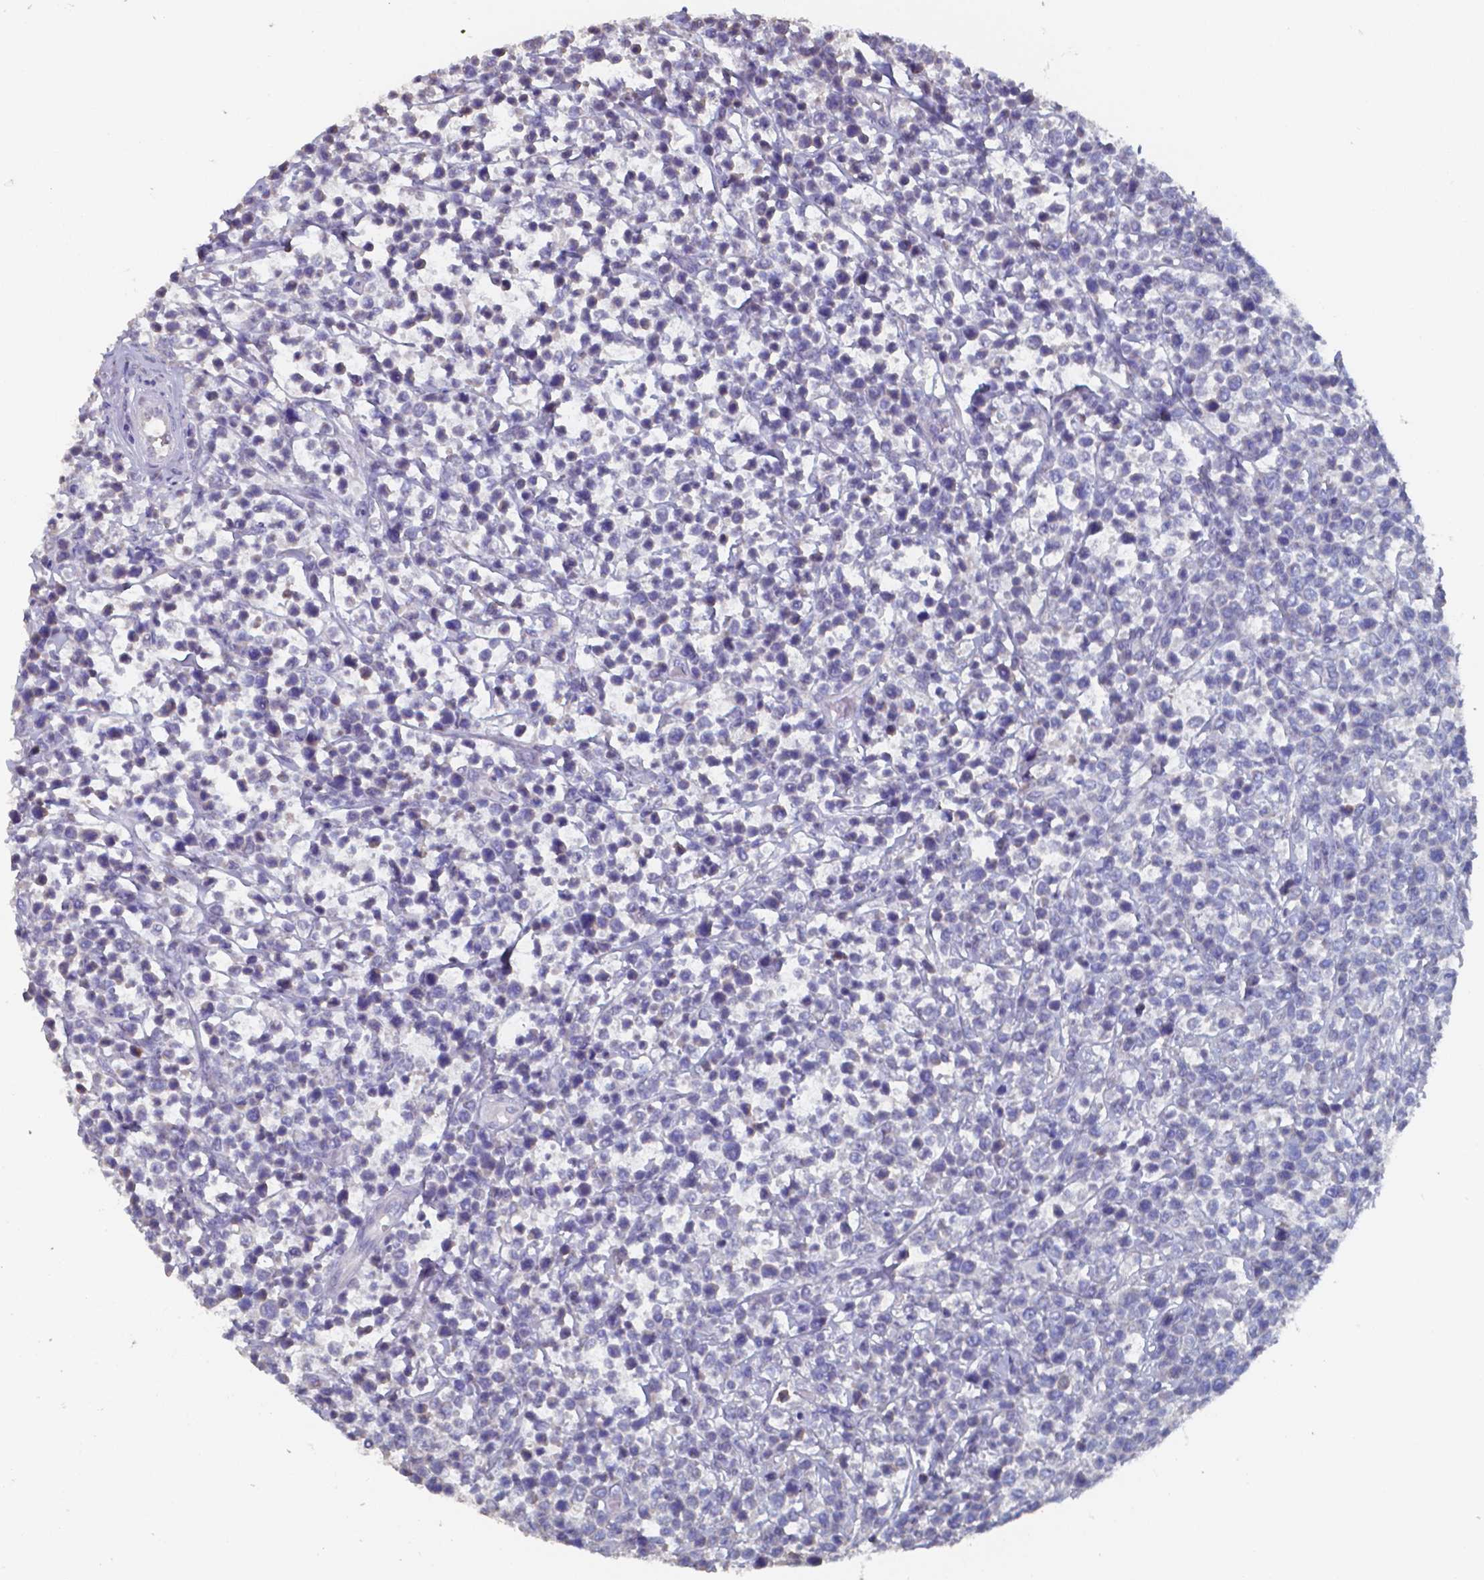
{"staining": {"intensity": "negative", "quantity": "none", "location": "none"}, "tissue": "lymphoma", "cell_type": "Tumor cells", "image_type": "cancer", "snomed": [{"axis": "morphology", "description": "Malignant lymphoma, non-Hodgkin's type, High grade"}, {"axis": "topography", "description": "Soft tissue"}], "caption": "A high-resolution histopathology image shows immunohistochemistry (IHC) staining of high-grade malignant lymphoma, non-Hodgkin's type, which exhibits no significant staining in tumor cells. (DAB immunohistochemistry, high magnification).", "gene": "FOXJ1", "patient": {"sex": "female", "age": 56}}